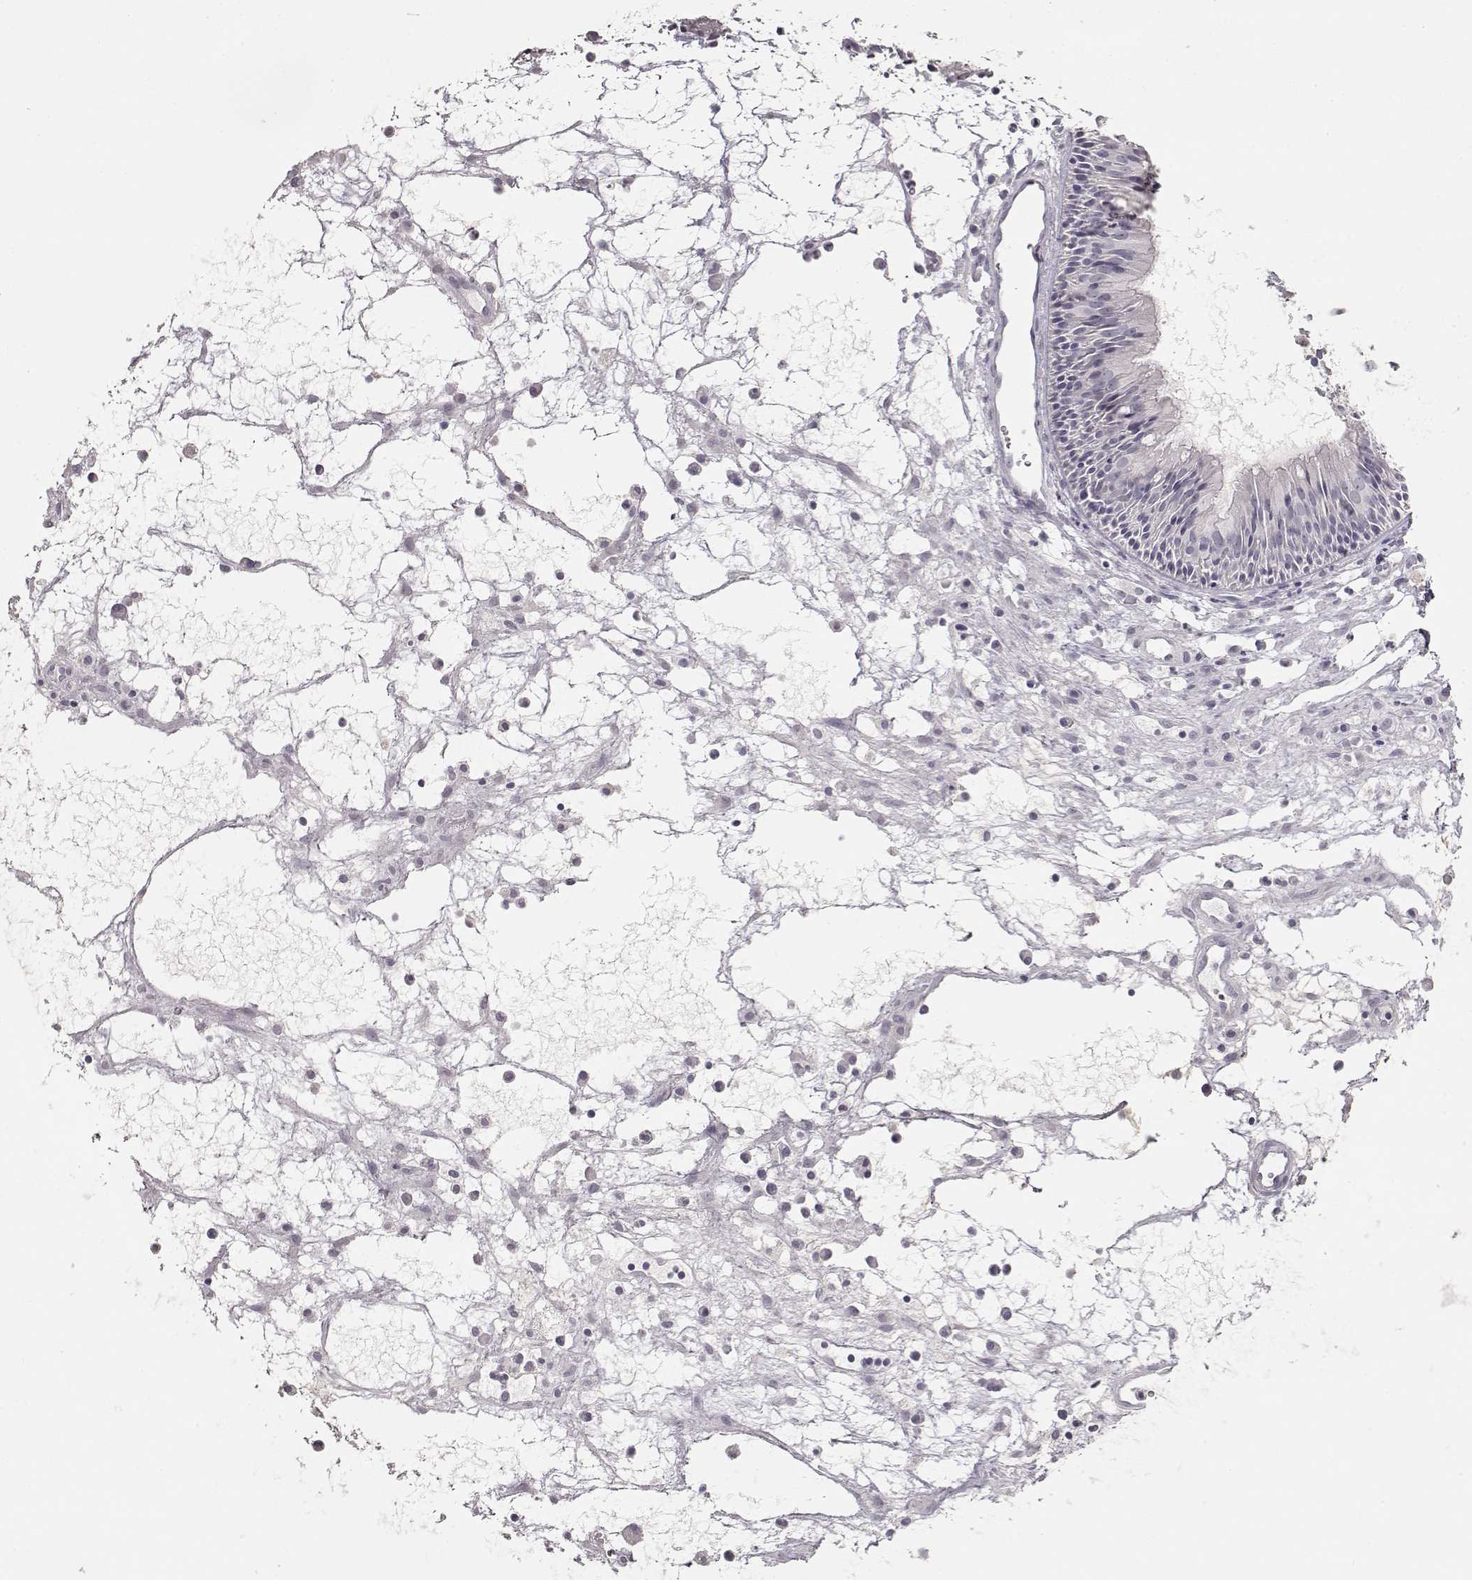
{"staining": {"intensity": "negative", "quantity": "none", "location": "none"}, "tissue": "nasopharynx", "cell_type": "Respiratory epithelial cells", "image_type": "normal", "snomed": [{"axis": "morphology", "description": "Normal tissue, NOS"}, {"axis": "topography", "description": "Nasopharynx"}], "caption": "This is a micrograph of IHC staining of normal nasopharynx, which shows no staining in respiratory epithelial cells. (Stains: DAB IHC with hematoxylin counter stain, Microscopy: brightfield microscopy at high magnification).", "gene": "S100B", "patient": {"sex": "male", "age": 31}}